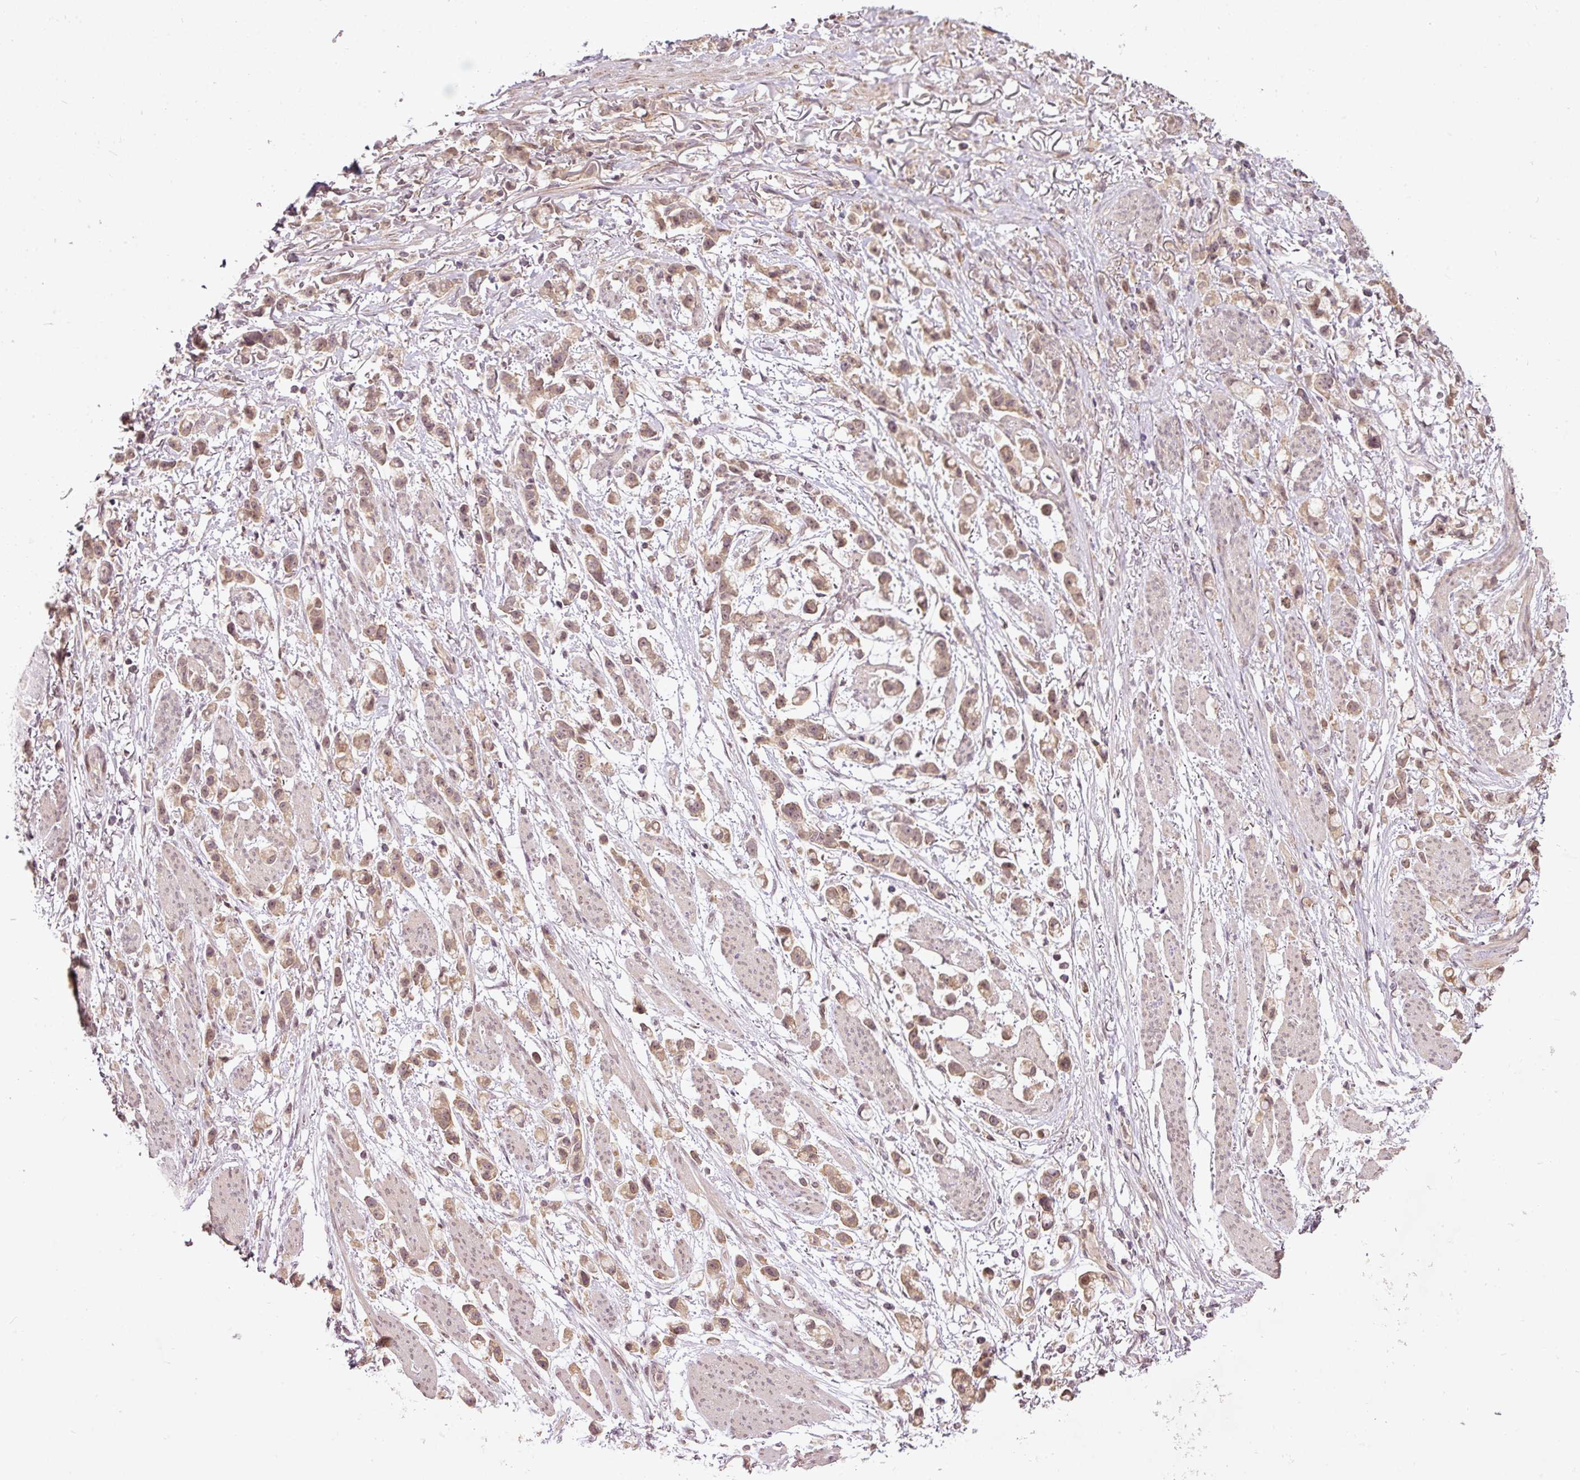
{"staining": {"intensity": "moderate", "quantity": ">75%", "location": "cytoplasmic/membranous"}, "tissue": "stomach cancer", "cell_type": "Tumor cells", "image_type": "cancer", "snomed": [{"axis": "morphology", "description": "Adenocarcinoma, NOS"}, {"axis": "topography", "description": "Stomach"}], "caption": "Tumor cells display medium levels of moderate cytoplasmic/membranous expression in about >75% of cells in adenocarcinoma (stomach).", "gene": "PCDHB1", "patient": {"sex": "female", "age": 81}}